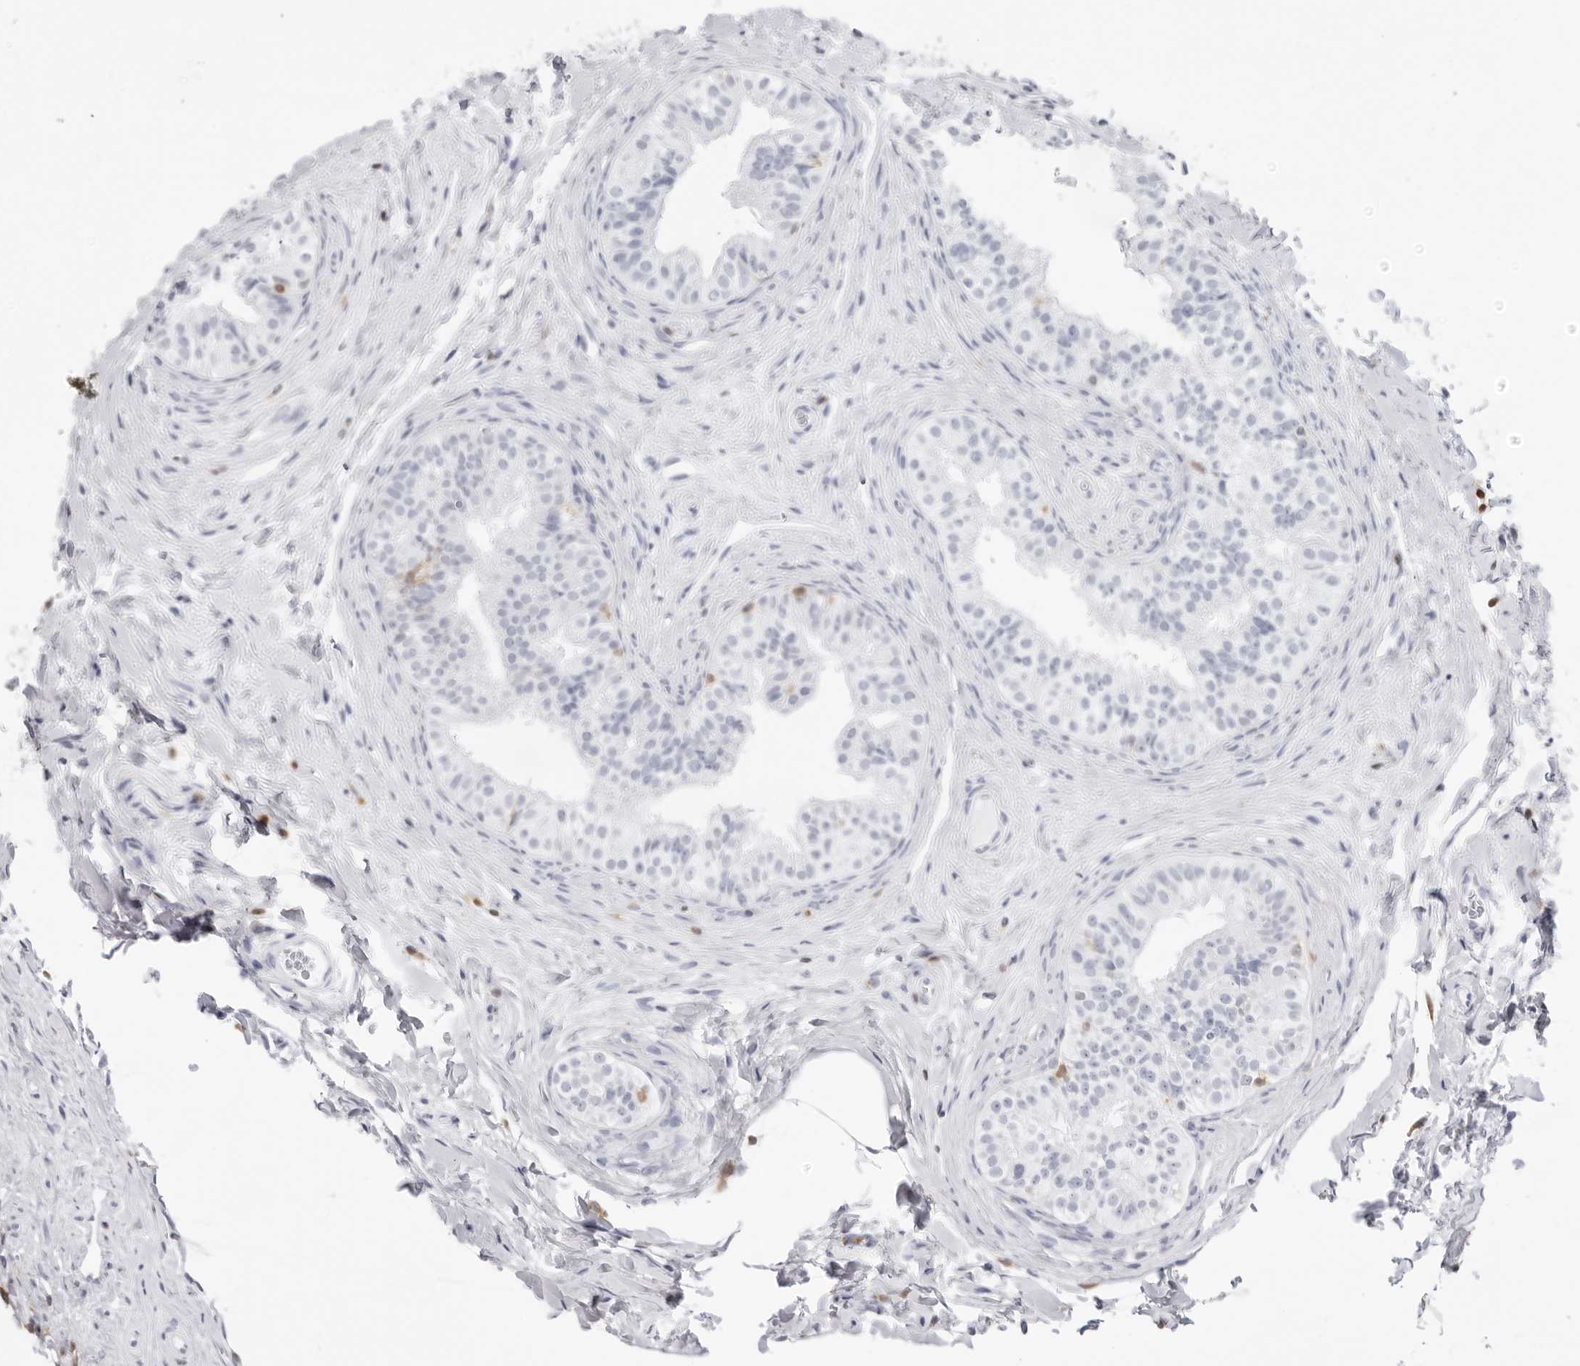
{"staining": {"intensity": "negative", "quantity": "none", "location": "none"}, "tissue": "epididymis", "cell_type": "Glandular cells", "image_type": "normal", "snomed": [{"axis": "morphology", "description": "Normal tissue, NOS"}, {"axis": "topography", "description": "Epididymis"}], "caption": "An immunohistochemistry micrograph of normal epididymis is shown. There is no staining in glandular cells of epididymis. Brightfield microscopy of IHC stained with DAB (brown) and hematoxylin (blue), captured at high magnification.", "gene": "FMNL1", "patient": {"sex": "male", "age": 49}}